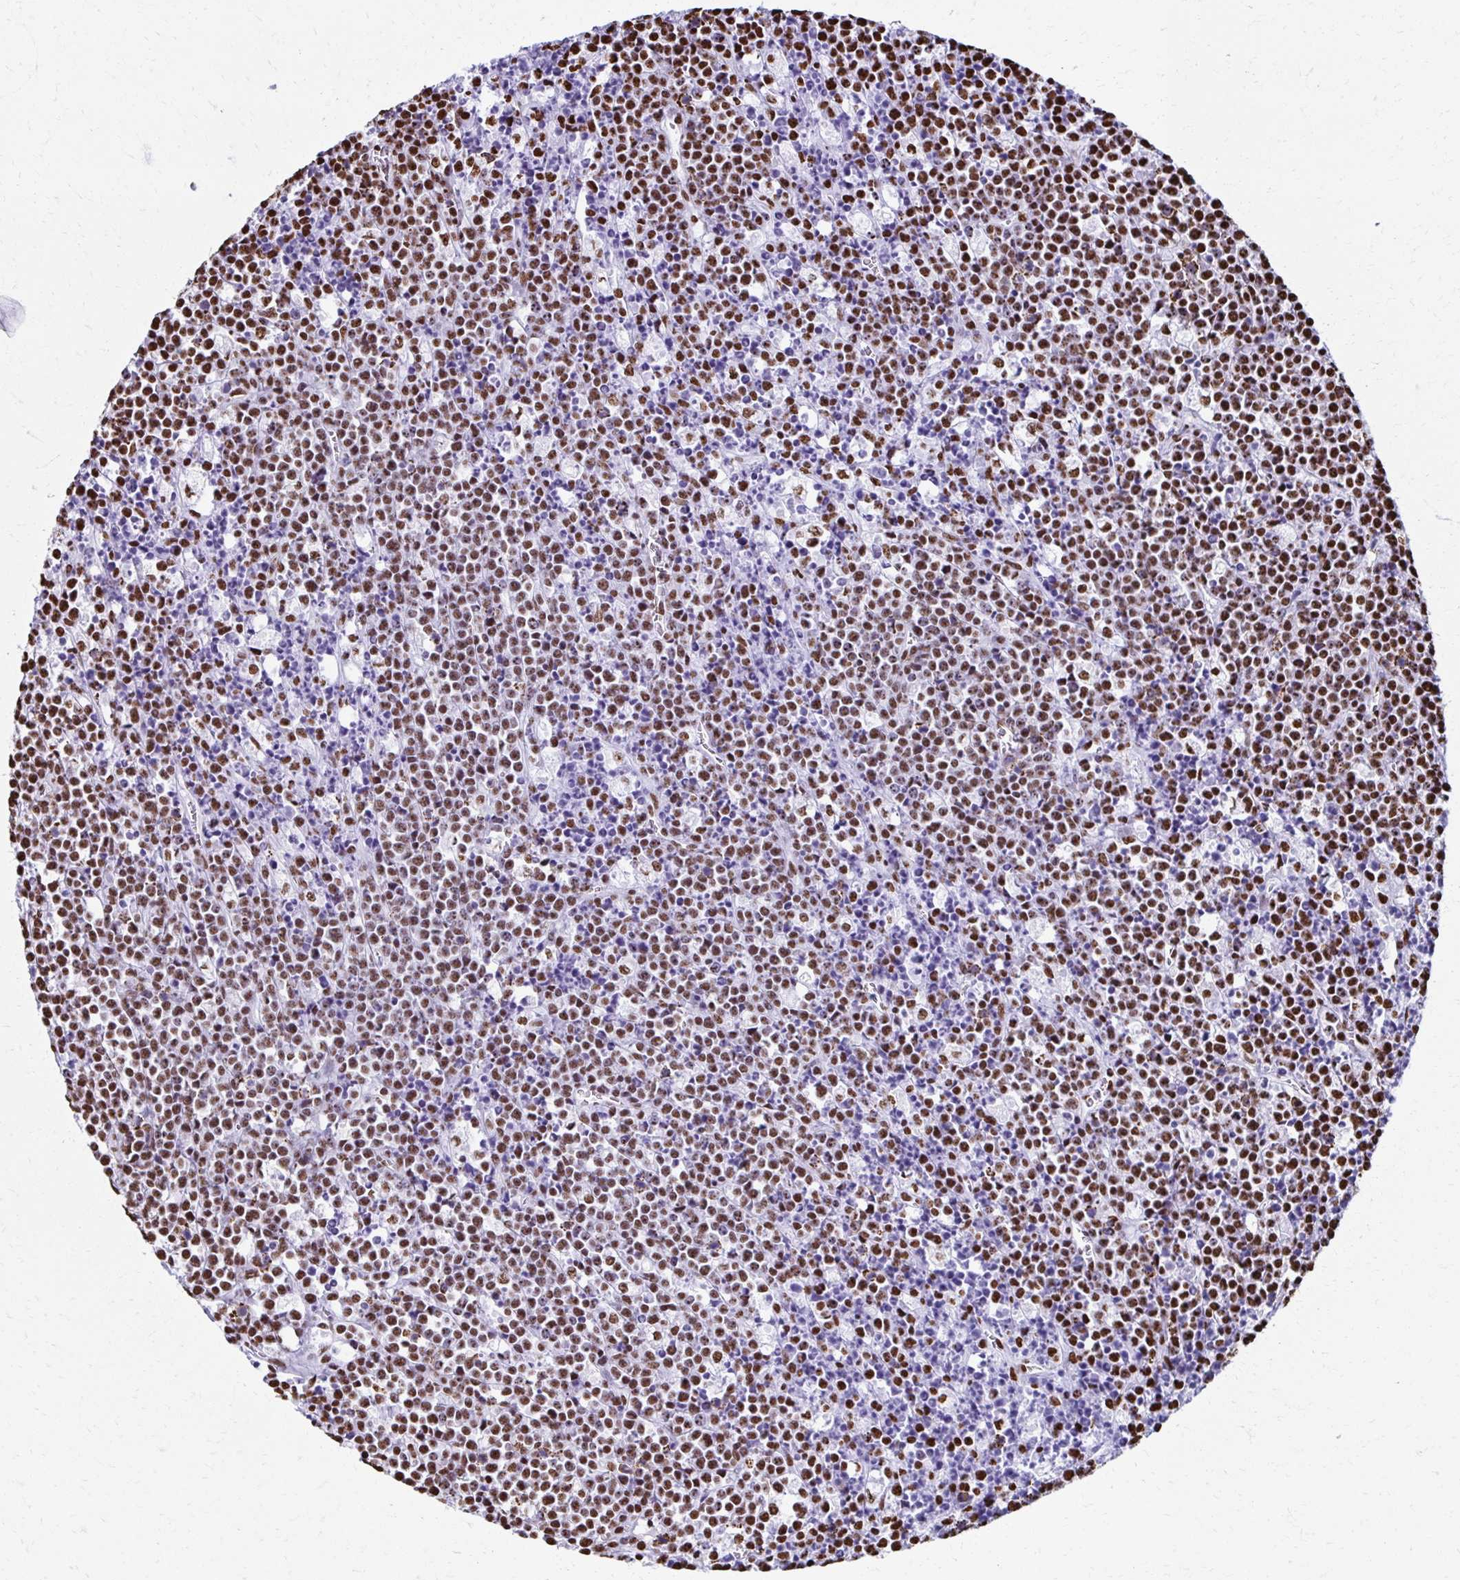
{"staining": {"intensity": "moderate", "quantity": ">75%", "location": "nuclear"}, "tissue": "lymphoma", "cell_type": "Tumor cells", "image_type": "cancer", "snomed": [{"axis": "morphology", "description": "Malignant lymphoma, non-Hodgkin's type, High grade"}, {"axis": "topography", "description": "Ovary"}], "caption": "High-magnification brightfield microscopy of lymphoma stained with DAB (3,3'-diaminobenzidine) (brown) and counterstained with hematoxylin (blue). tumor cells exhibit moderate nuclear positivity is appreciated in about>75% of cells. (IHC, brightfield microscopy, high magnification).", "gene": "NONO", "patient": {"sex": "female", "age": 56}}